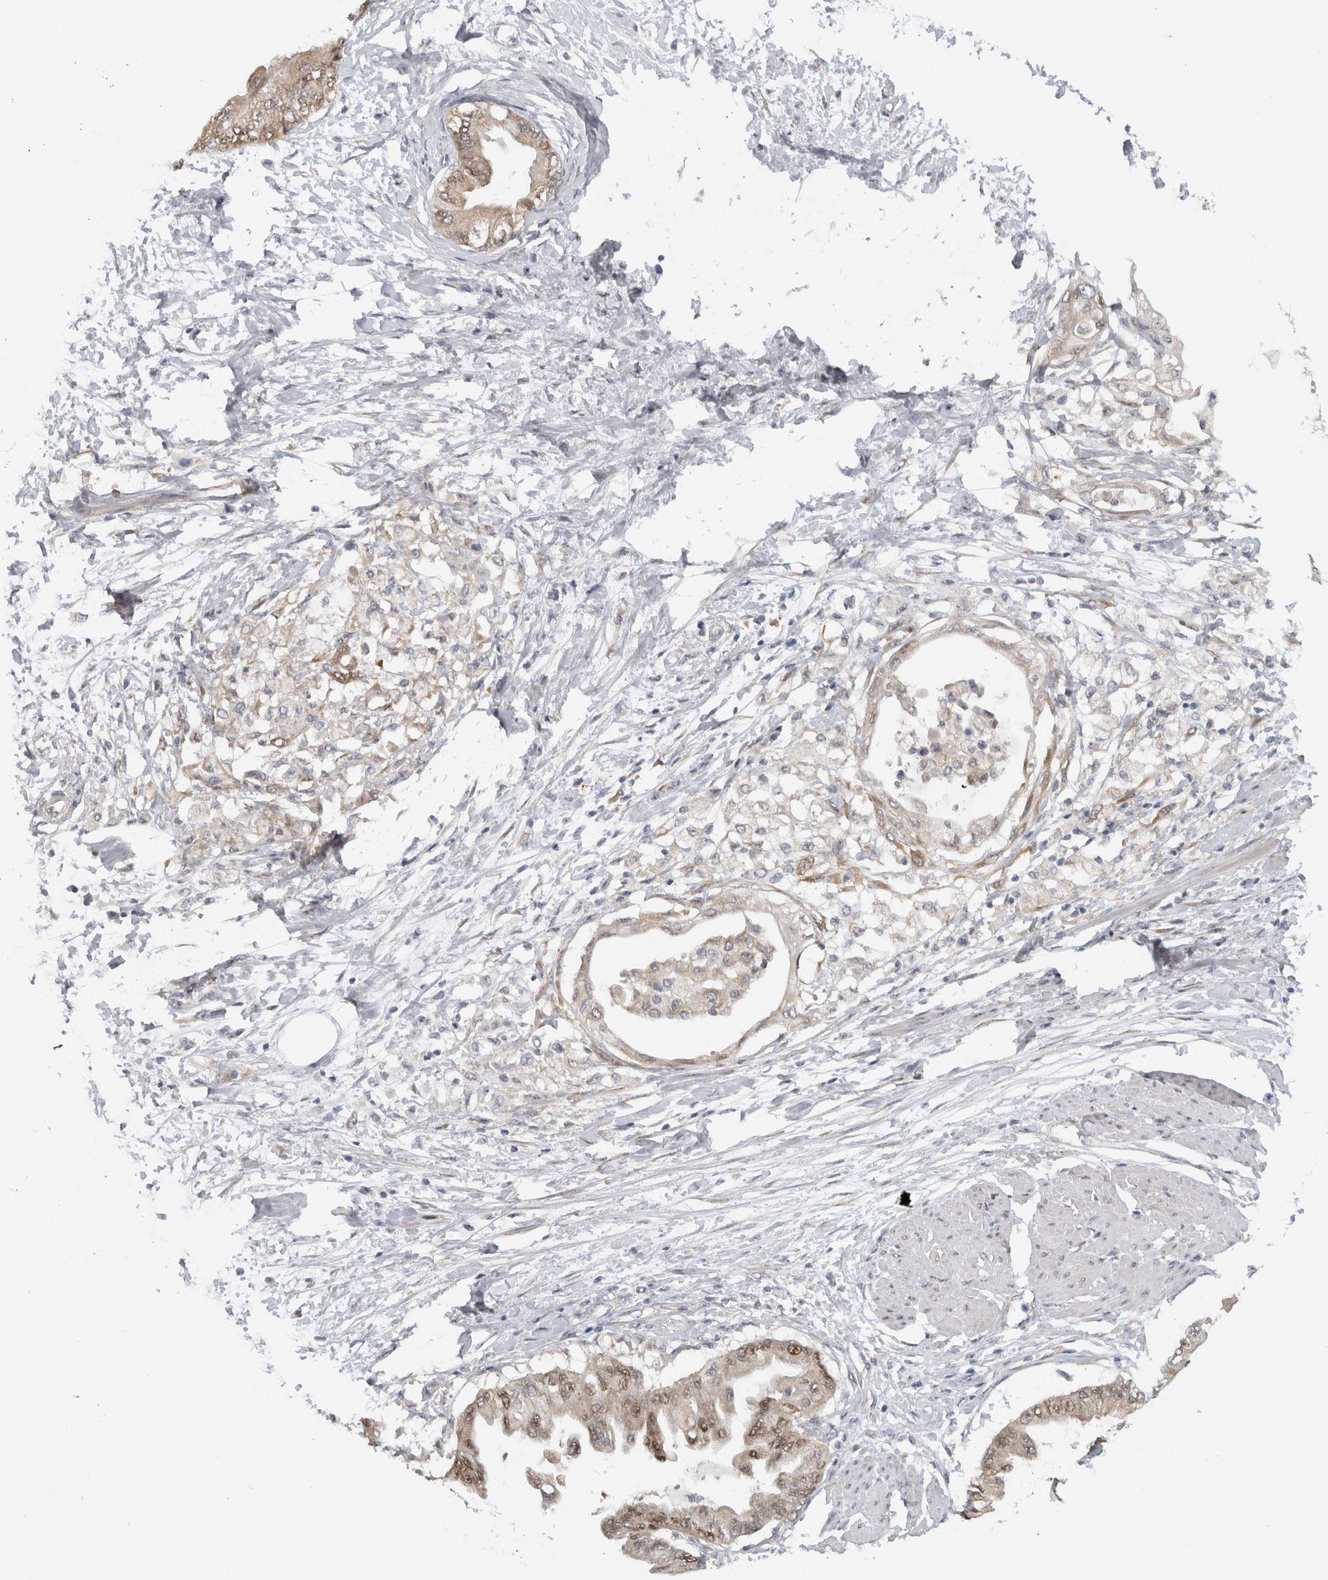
{"staining": {"intensity": "weak", "quantity": ">75%", "location": "cytoplasmic/membranous,nuclear"}, "tissue": "pancreatic cancer", "cell_type": "Tumor cells", "image_type": "cancer", "snomed": [{"axis": "morphology", "description": "Normal tissue, NOS"}, {"axis": "morphology", "description": "Adenocarcinoma, NOS"}, {"axis": "topography", "description": "Pancreas"}, {"axis": "topography", "description": "Duodenum"}], "caption": "A brown stain shows weak cytoplasmic/membranous and nuclear staining of a protein in pancreatic cancer (adenocarcinoma) tumor cells. Ihc stains the protein of interest in brown and the nuclei are stained blue.", "gene": "DYRK2", "patient": {"sex": "female", "age": 60}}